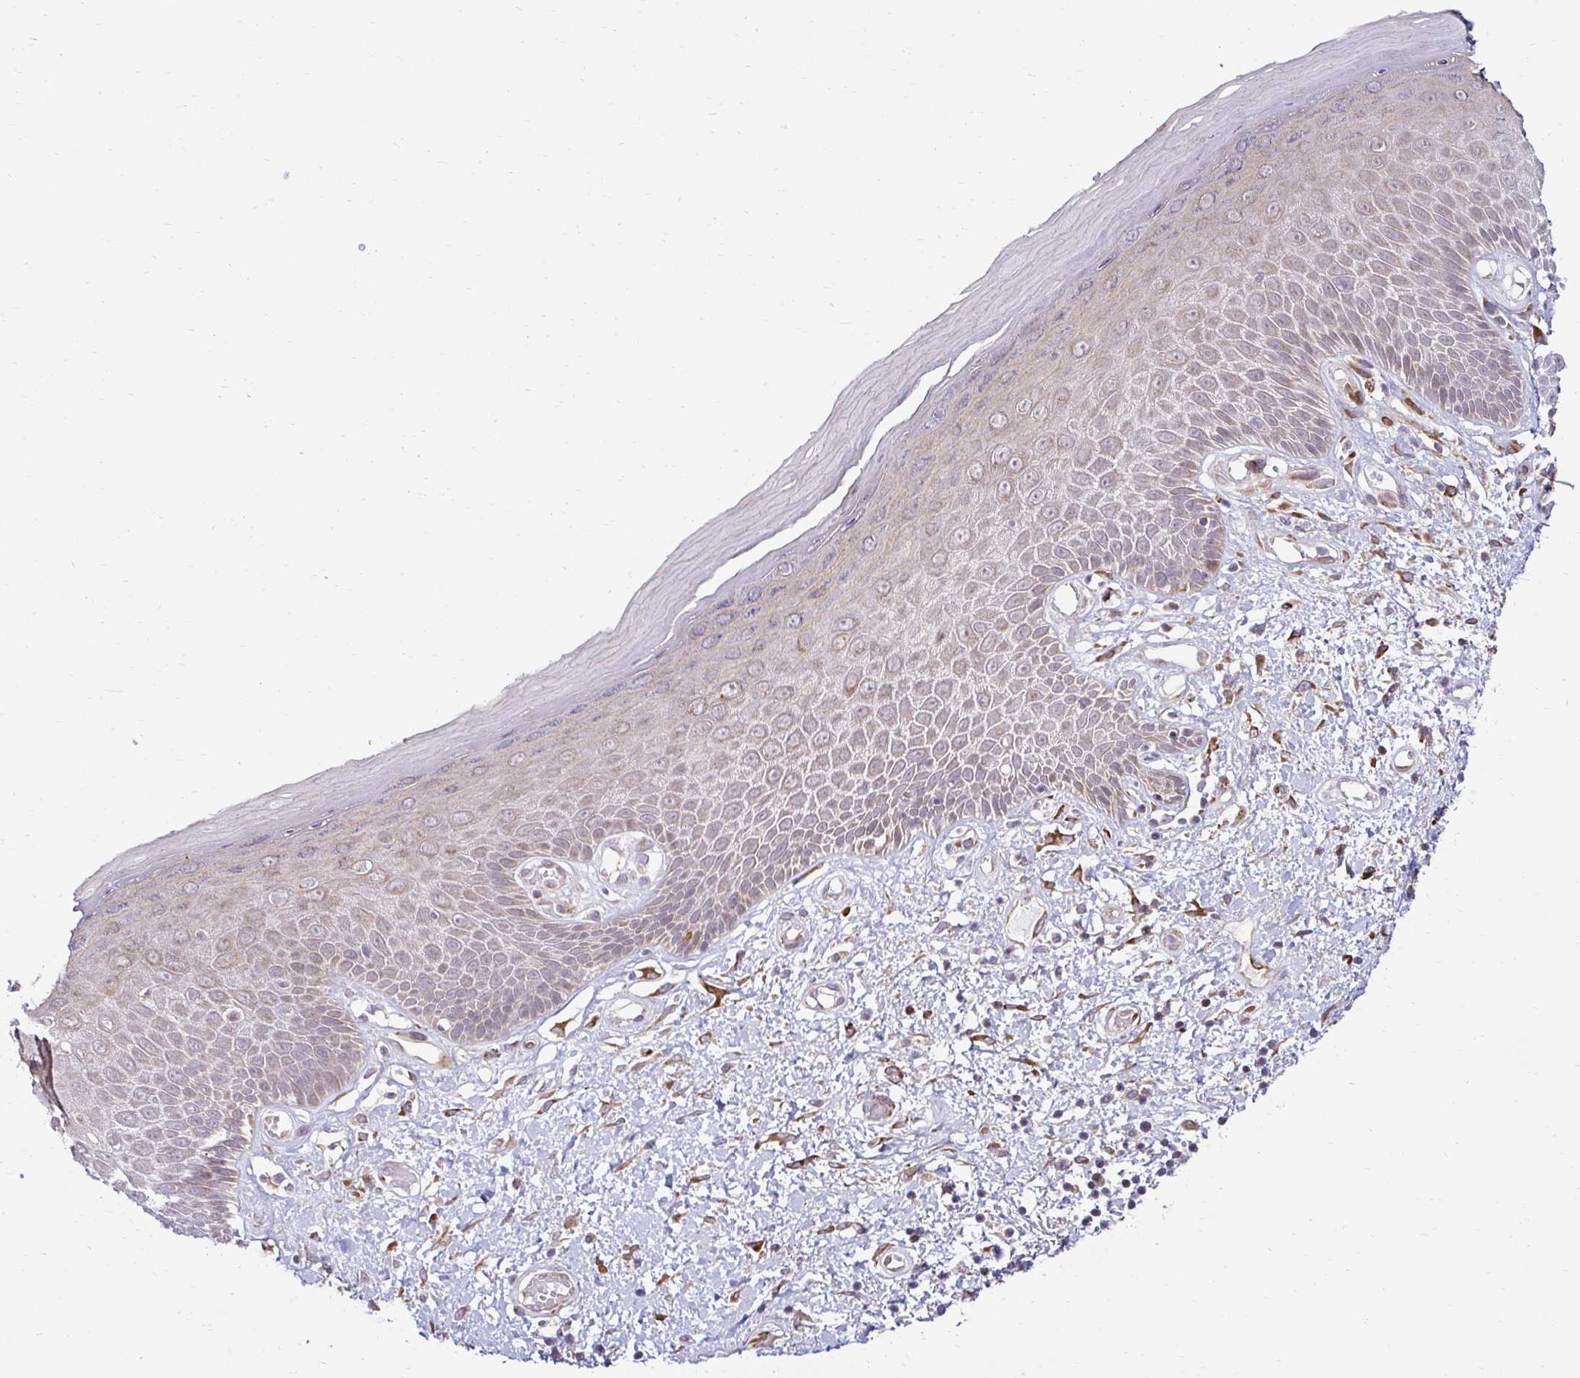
{"staining": {"intensity": "moderate", "quantity": "25%-75%", "location": "cytoplasmic/membranous"}, "tissue": "skin", "cell_type": "Epidermal cells", "image_type": "normal", "snomed": [{"axis": "morphology", "description": "Normal tissue, NOS"}, {"axis": "topography", "description": "Anal"}, {"axis": "topography", "description": "Peripheral nerve tissue"}], "caption": "This photomicrograph shows immunohistochemistry (IHC) staining of normal skin, with medium moderate cytoplasmic/membranous positivity in approximately 25%-75% of epidermal cells.", "gene": "HPS1", "patient": {"sex": "male", "age": 78}}